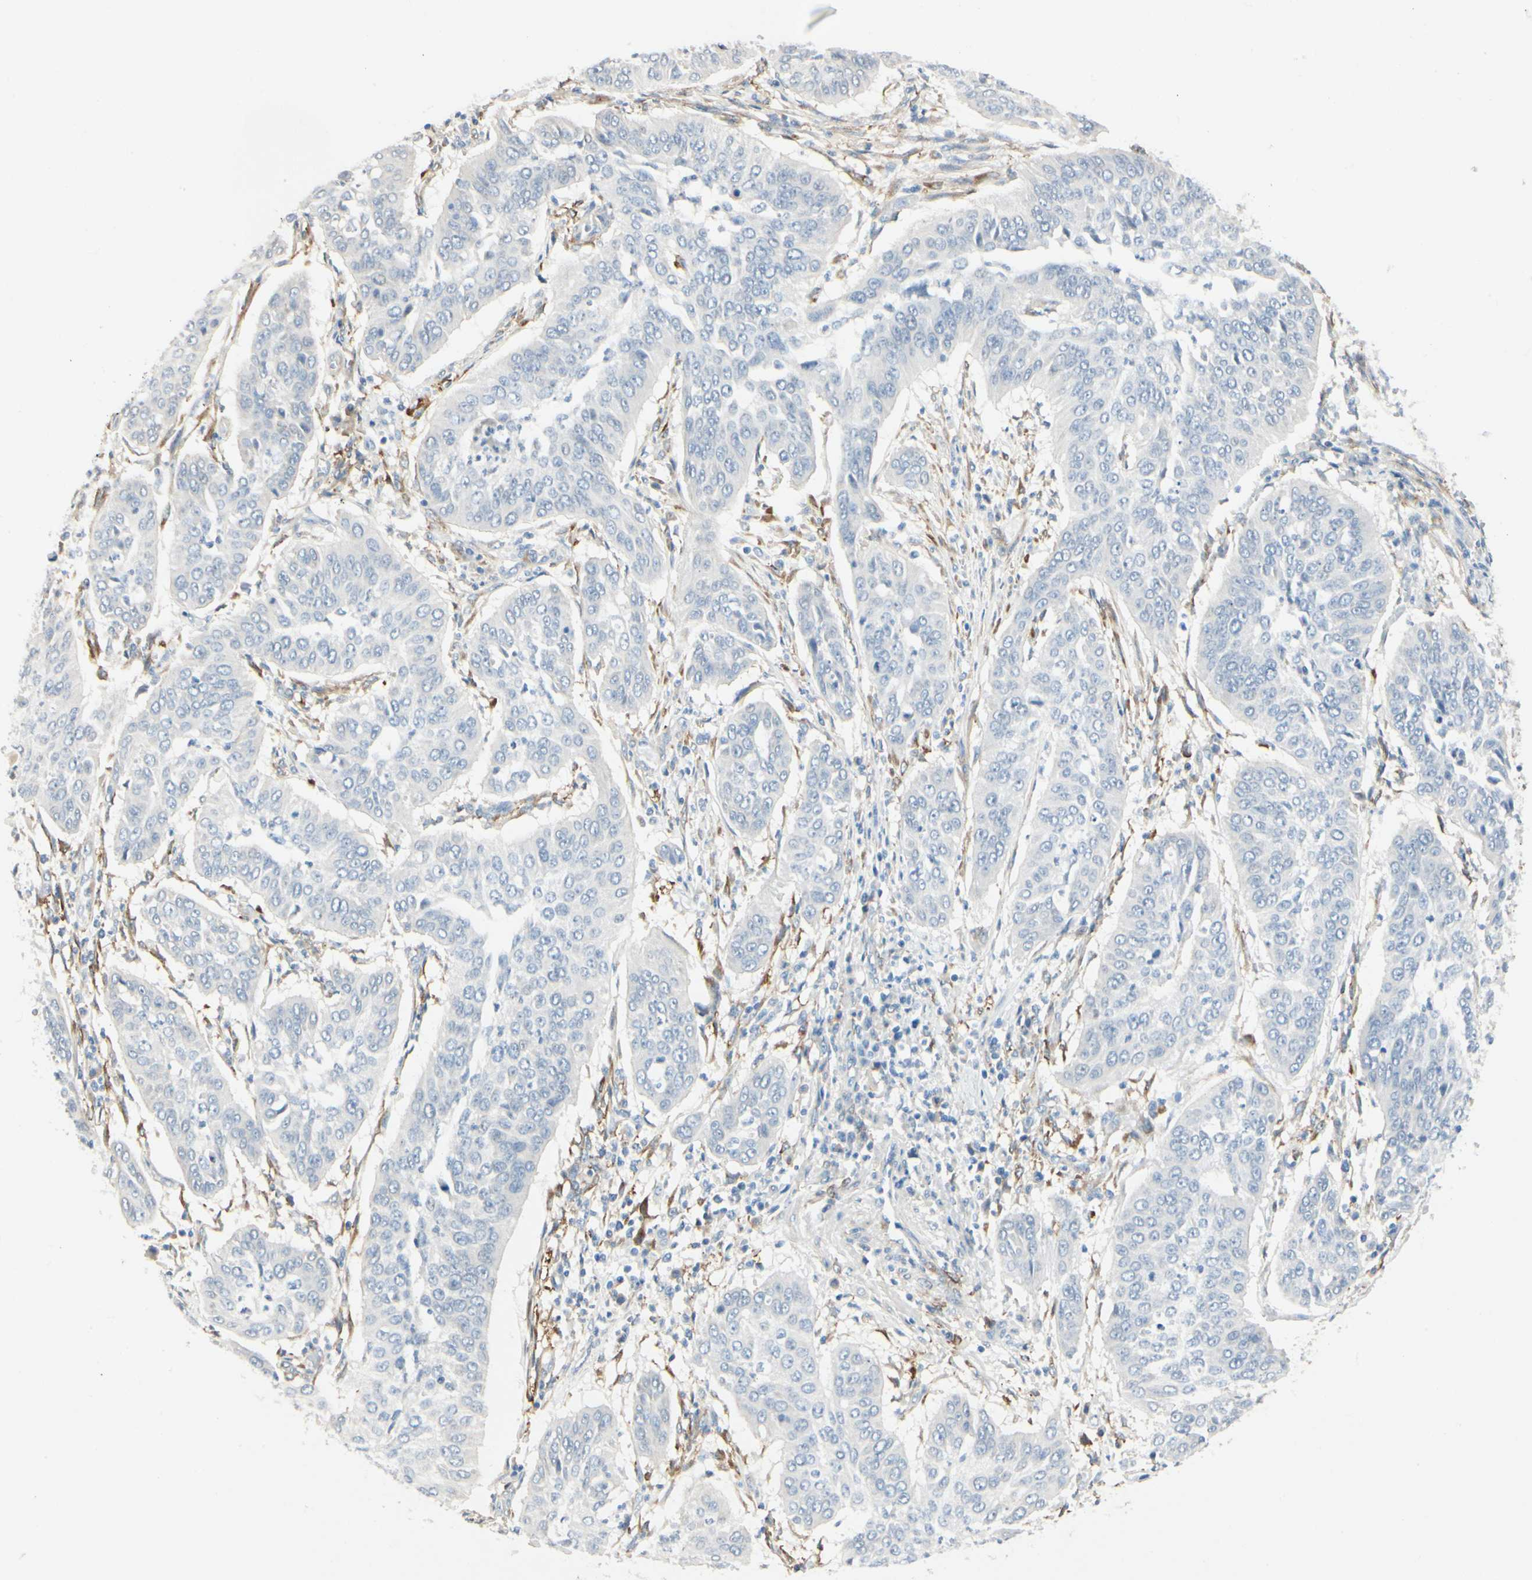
{"staining": {"intensity": "negative", "quantity": "none", "location": "none"}, "tissue": "cervical cancer", "cell_type": "Tumor cells", "image_type": "cancer", "snomed": [{"axis": "morphology", "description": "Normal tissue, NOS"}, {"axis": "morphology", "description": "Squamous cell carcinoma, NOS"}, {"axis": "topography", "description": "Cervix"}], "caption": "This is an IHC image of squamous cell carcinoma (cervical). There is no staining in tumor cells.", "gene": "AMPH", "patient": {"sex": "female", "age": 39}}